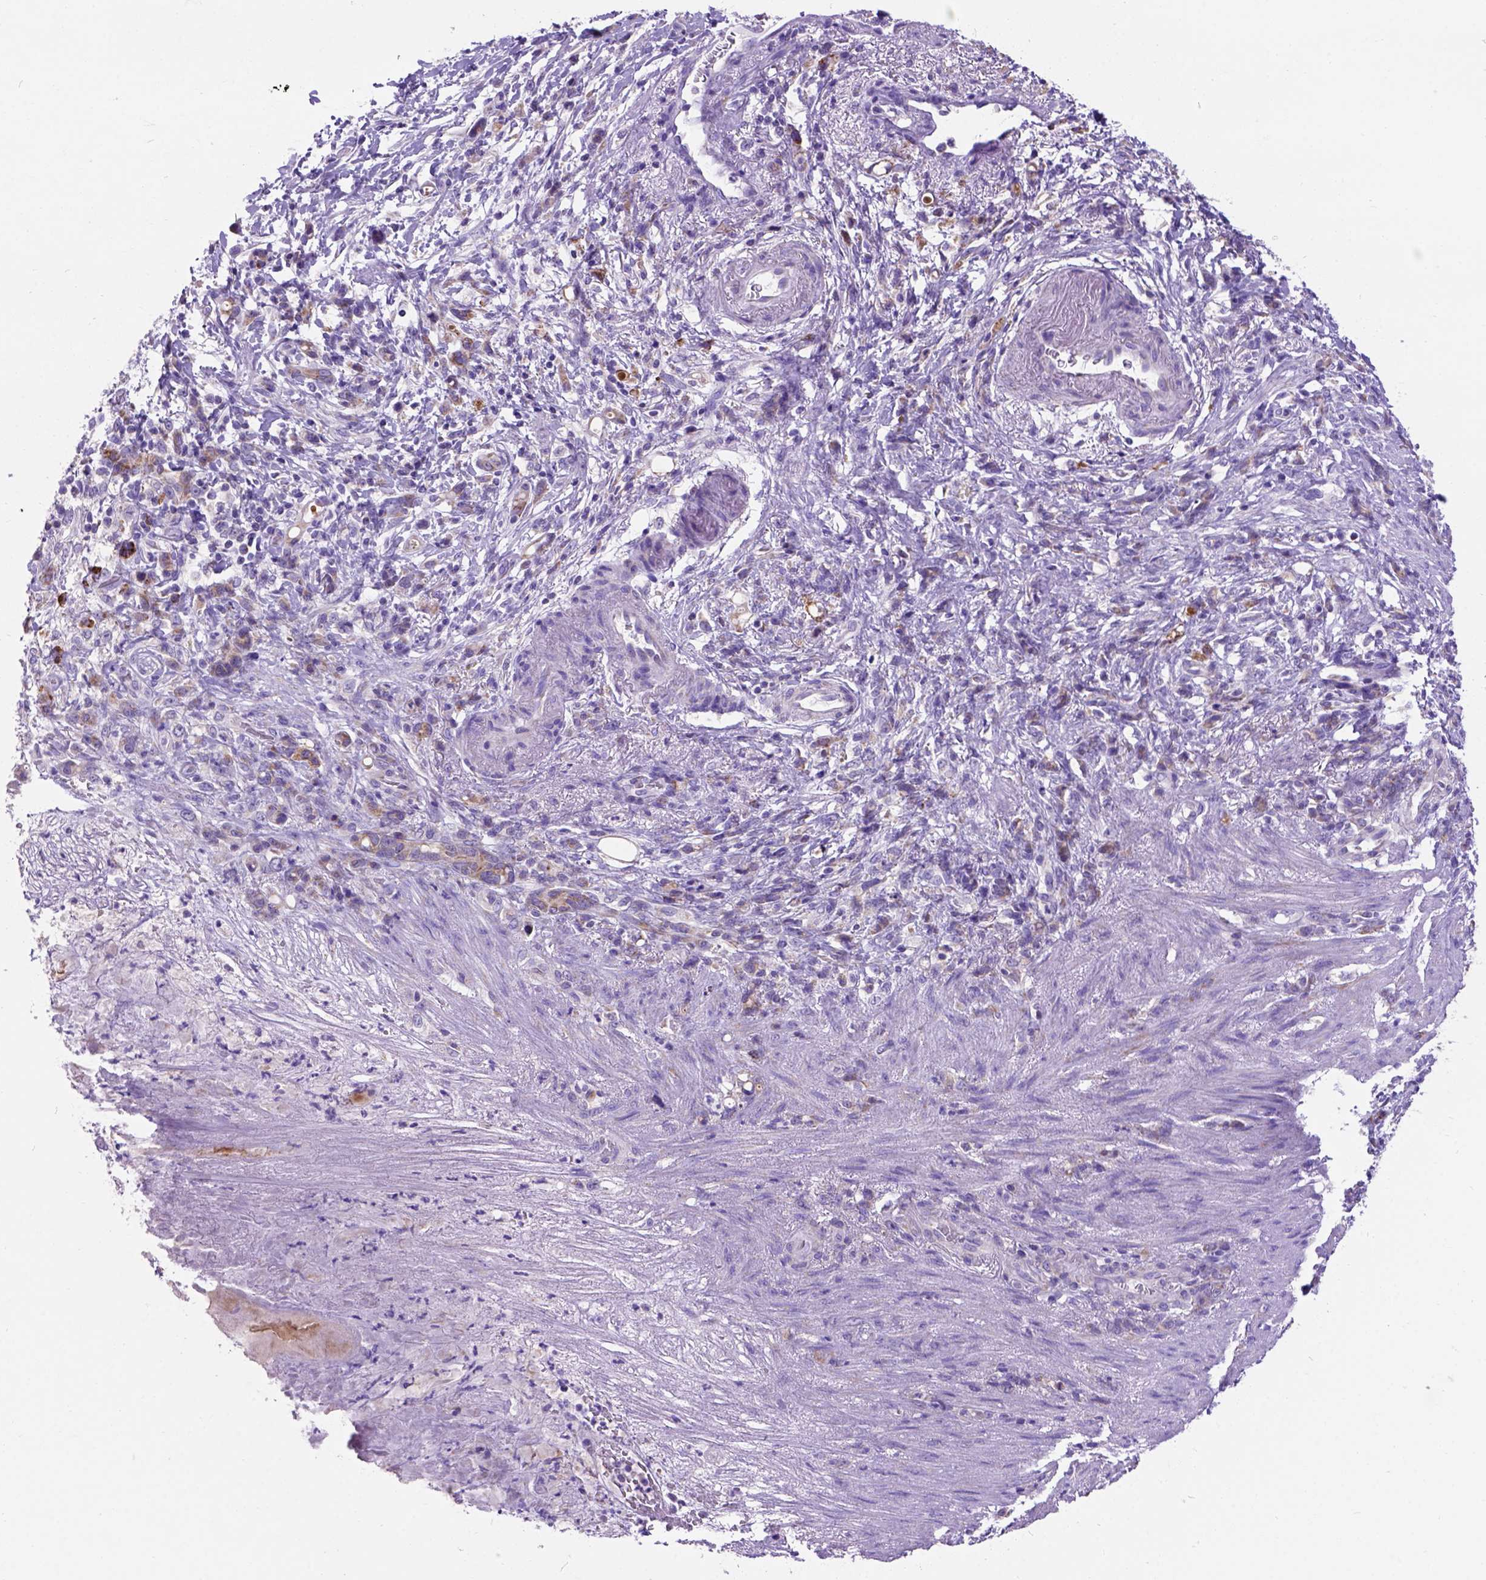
{"staining": {"intensity": "moderate", "quantity": ">75%", "location": "cytoplasmic/membranous"}, "tissue": "stomach cancer", "cell_type": "Tumor cells", "image_type": "cancer", "snomed": [{"axis": "morphology", "description": "Adenocarcinoma, NOS"}, {"axis": "topography", "description": "Stomach"}], "caption": "Immunohistochemistry (IHC) (DAB (3,3'-diaminobenzidine)) staining of human stomach cancer (adenocarcinoma) displays moderate cytoplasmic/membranous protein staining in about >75% of tumor cells. The staining is performed using DAB brown chromogen to label protein expression. The nuclei are counter-stained blue using hematoxylin.", "gene": "L2HGDH", "patient": {"sex": "female", "age": 84}}